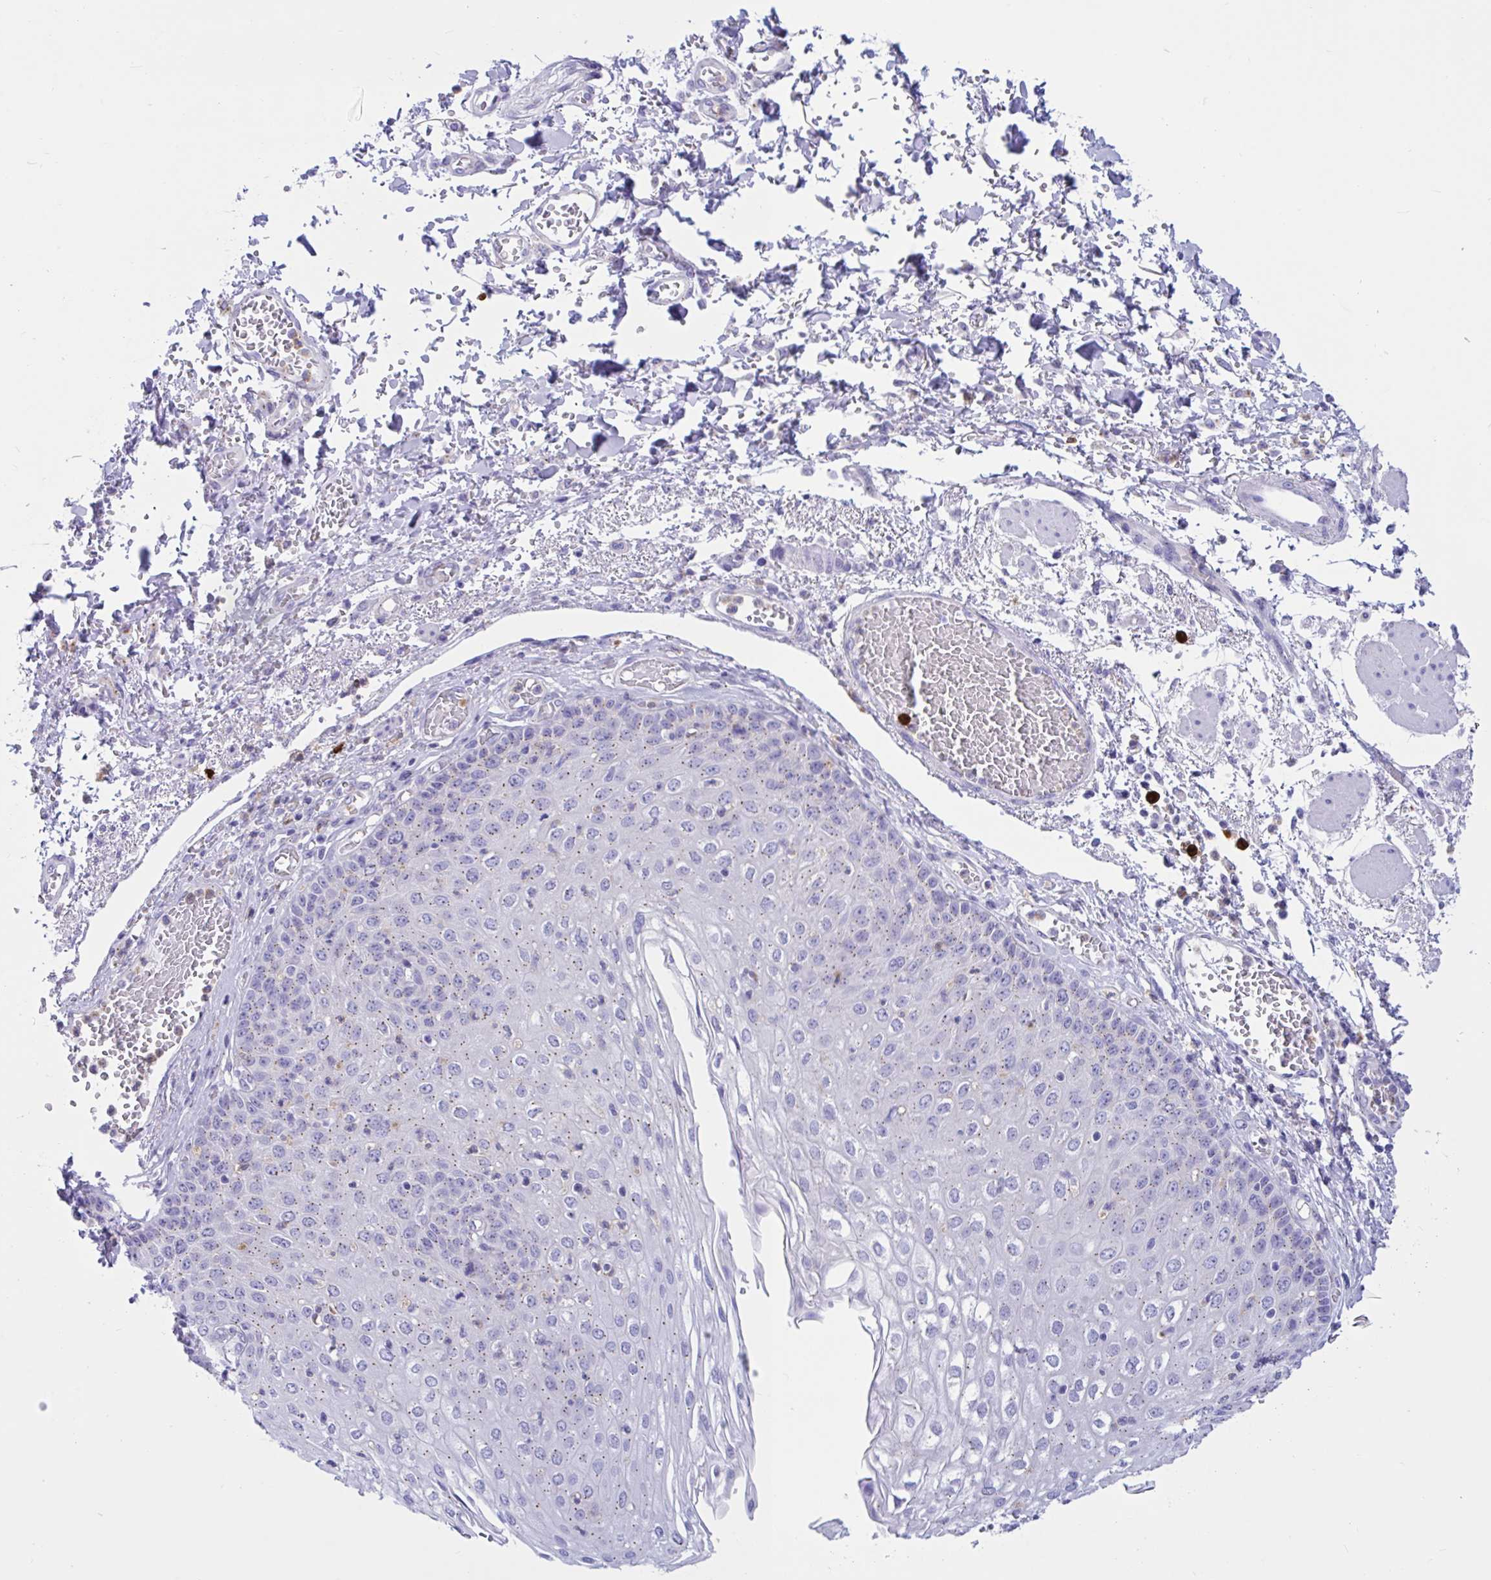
{"staining": {"intensity": "weak", "quantity": "25%-75%", "location": "cytoplasmic/membranous"}, "tissue": "esophagus", "cell_type": "Squamous epithelial cells", "image_type": "normal", "snomed": [{"axis": "morphology", "description": "Normal tissue, NOS"}, {"axis": "morphology", "description": "Adenocarcinoma, NOS"}, {"axis": "topography", "description": "Esophagus"}], "caption": "Normal esophagus displays weak cytoplasmic/membranous positivity in about 25%-75% of squamous epithelial cells, visualized by immunohistochemistry.", "gene": "RNASE3", "patient": {"sex": "male", "age": 81}}